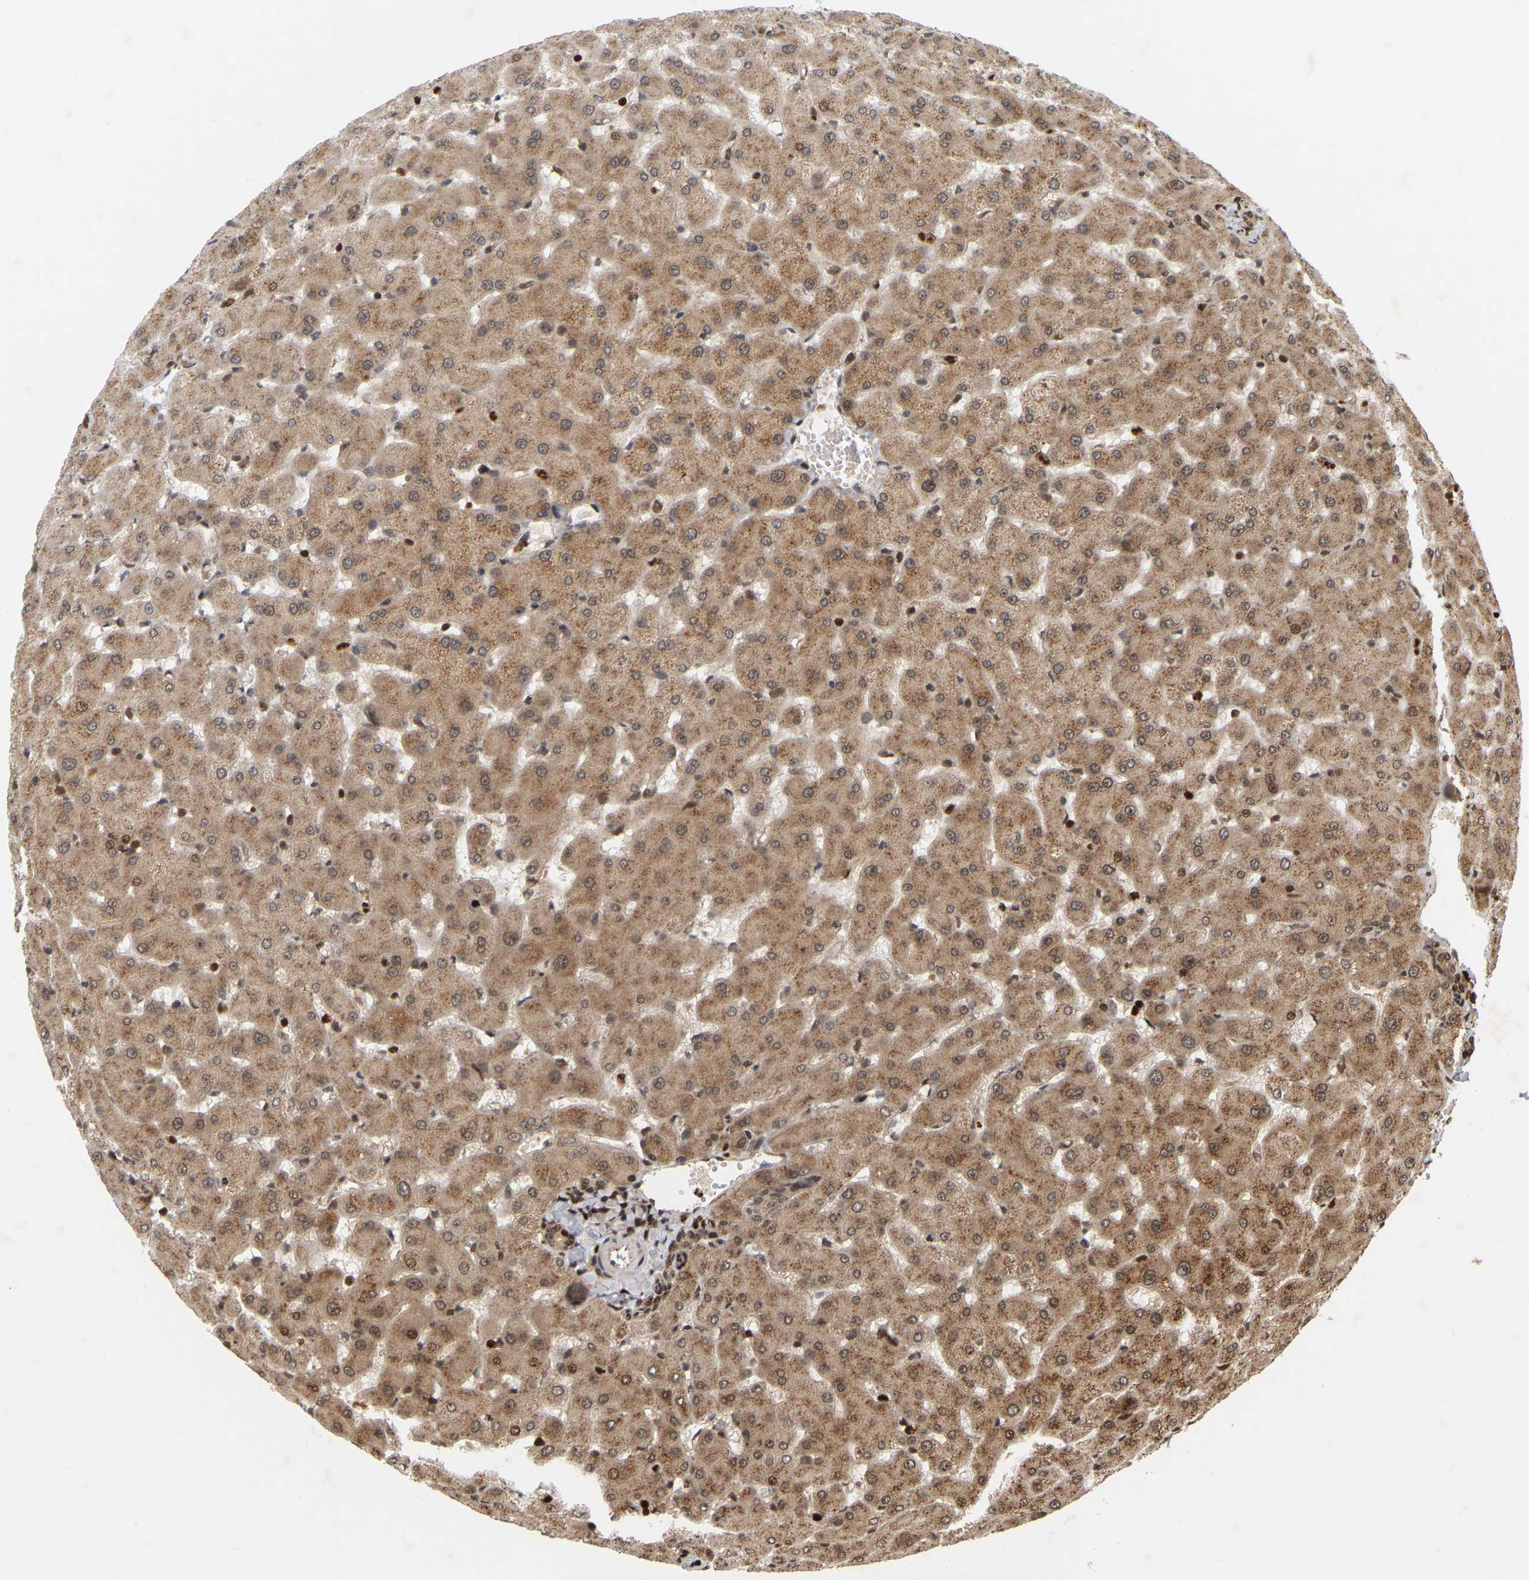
{"staining": {"intensity": "moderate", "quantity": ">75%", "location": "nuclear"}, "tissue": "liver", "cell_type": "Cholangiocytes", "image_type": "normal", "snomed": [{"axis": "morphology", "description": "Normal tissue, NOS"}, {"axis": "topography", "description": "Liver"}], "caption": "Cholangiocytes display medium levels of moderate nuclear expression in about >75% of cells in normal liver.", "gene": "NFE2L2", "patient": {"sex": "female", "age": 63}}